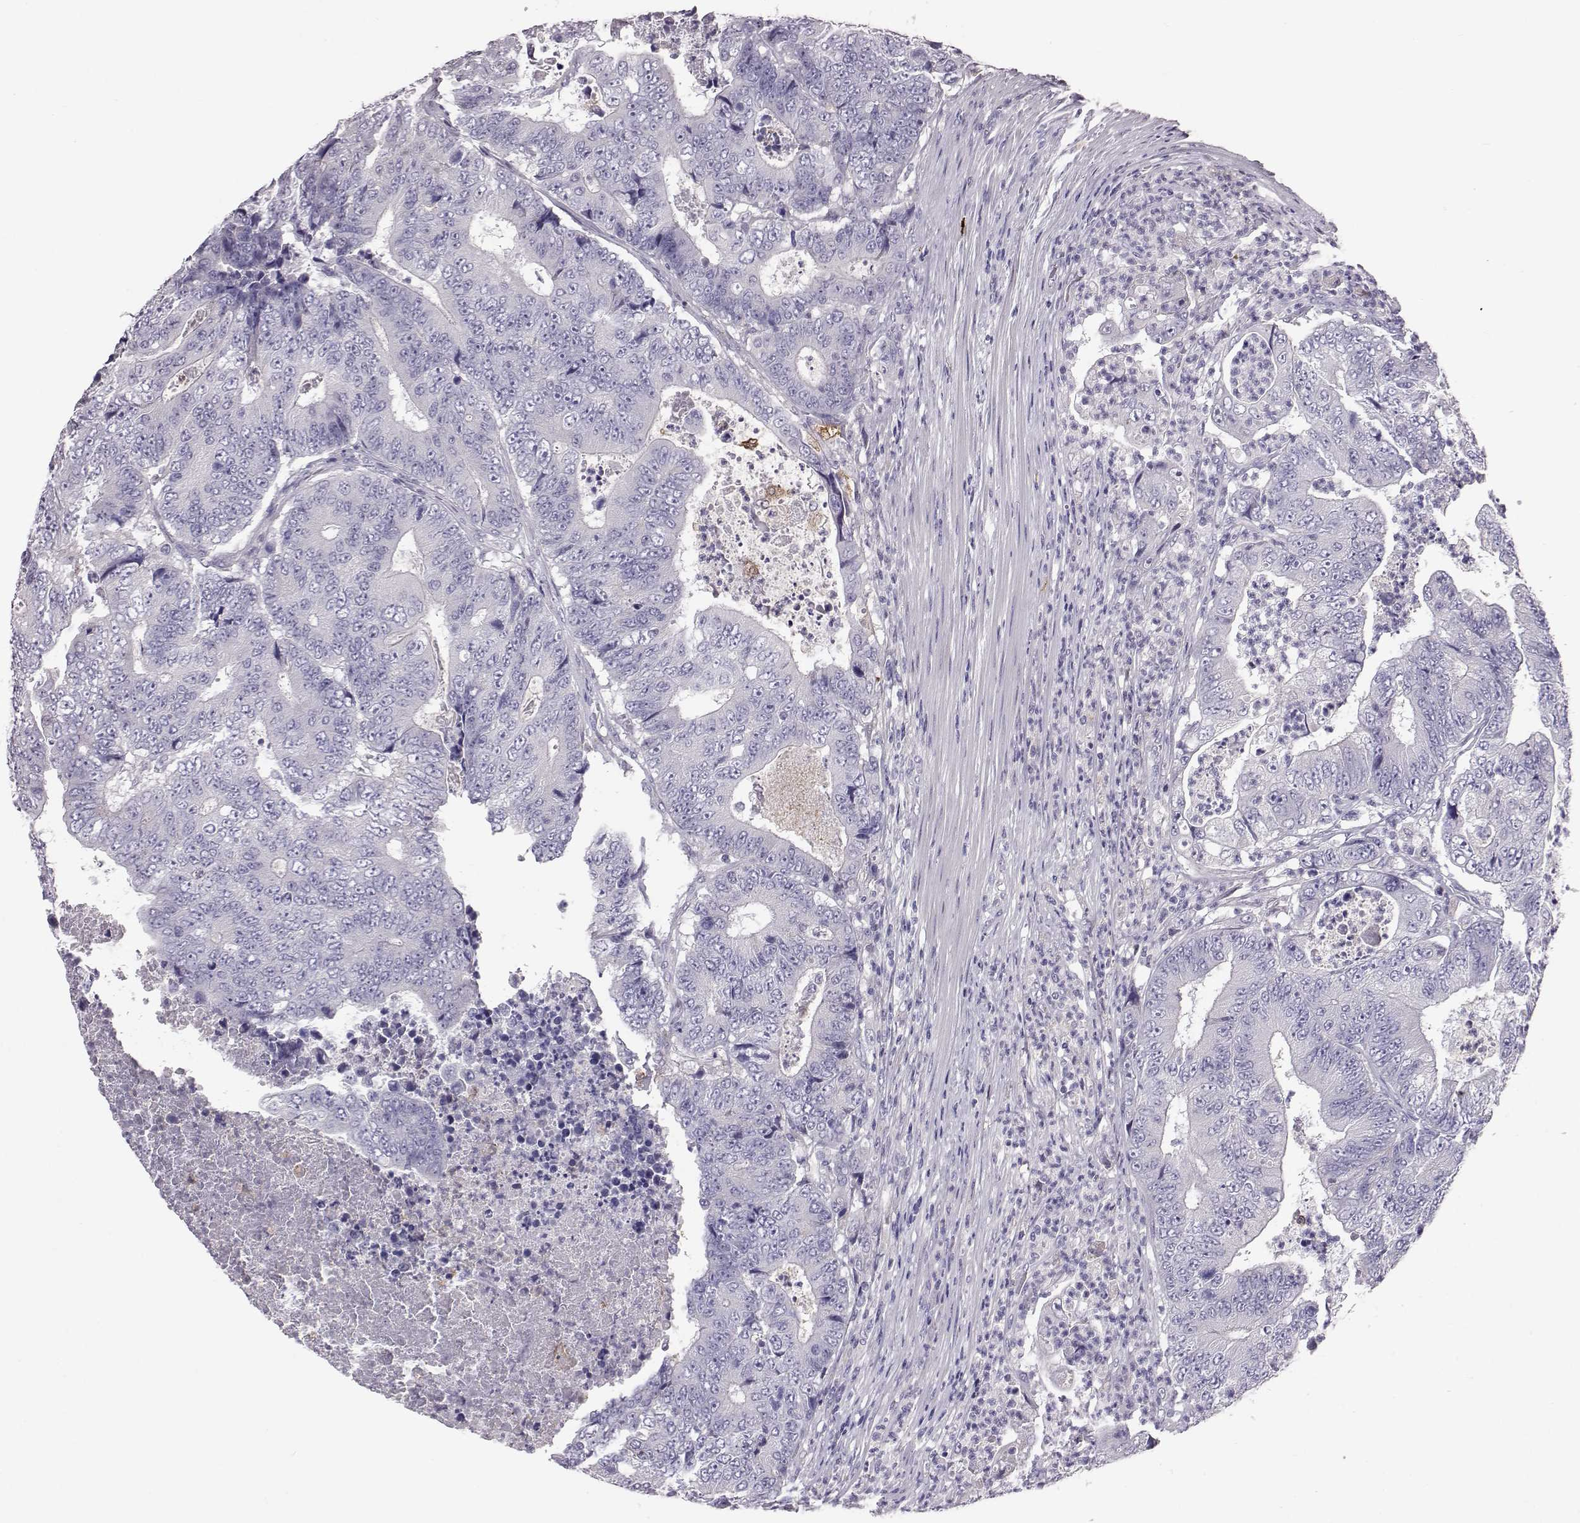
{"staining": {"intensity": "negative", "quantity": "none", "location": "none"}, "tissue": "colorectal cancer", "cell_type": "Tumor cells", "image_type": "cancer", "snomed": [{"axis": "morphology", "description": "Adenocarcinoma, NOS"}, {"axis": "topography", "description": "Colon"}], "caption": "Immunohistochemical staining of colorectal adenocarcinoma shows no significant positivity in tumor cells.", "gene": "ADGRG5", "patient": {"sex": "female", "age": 48}}